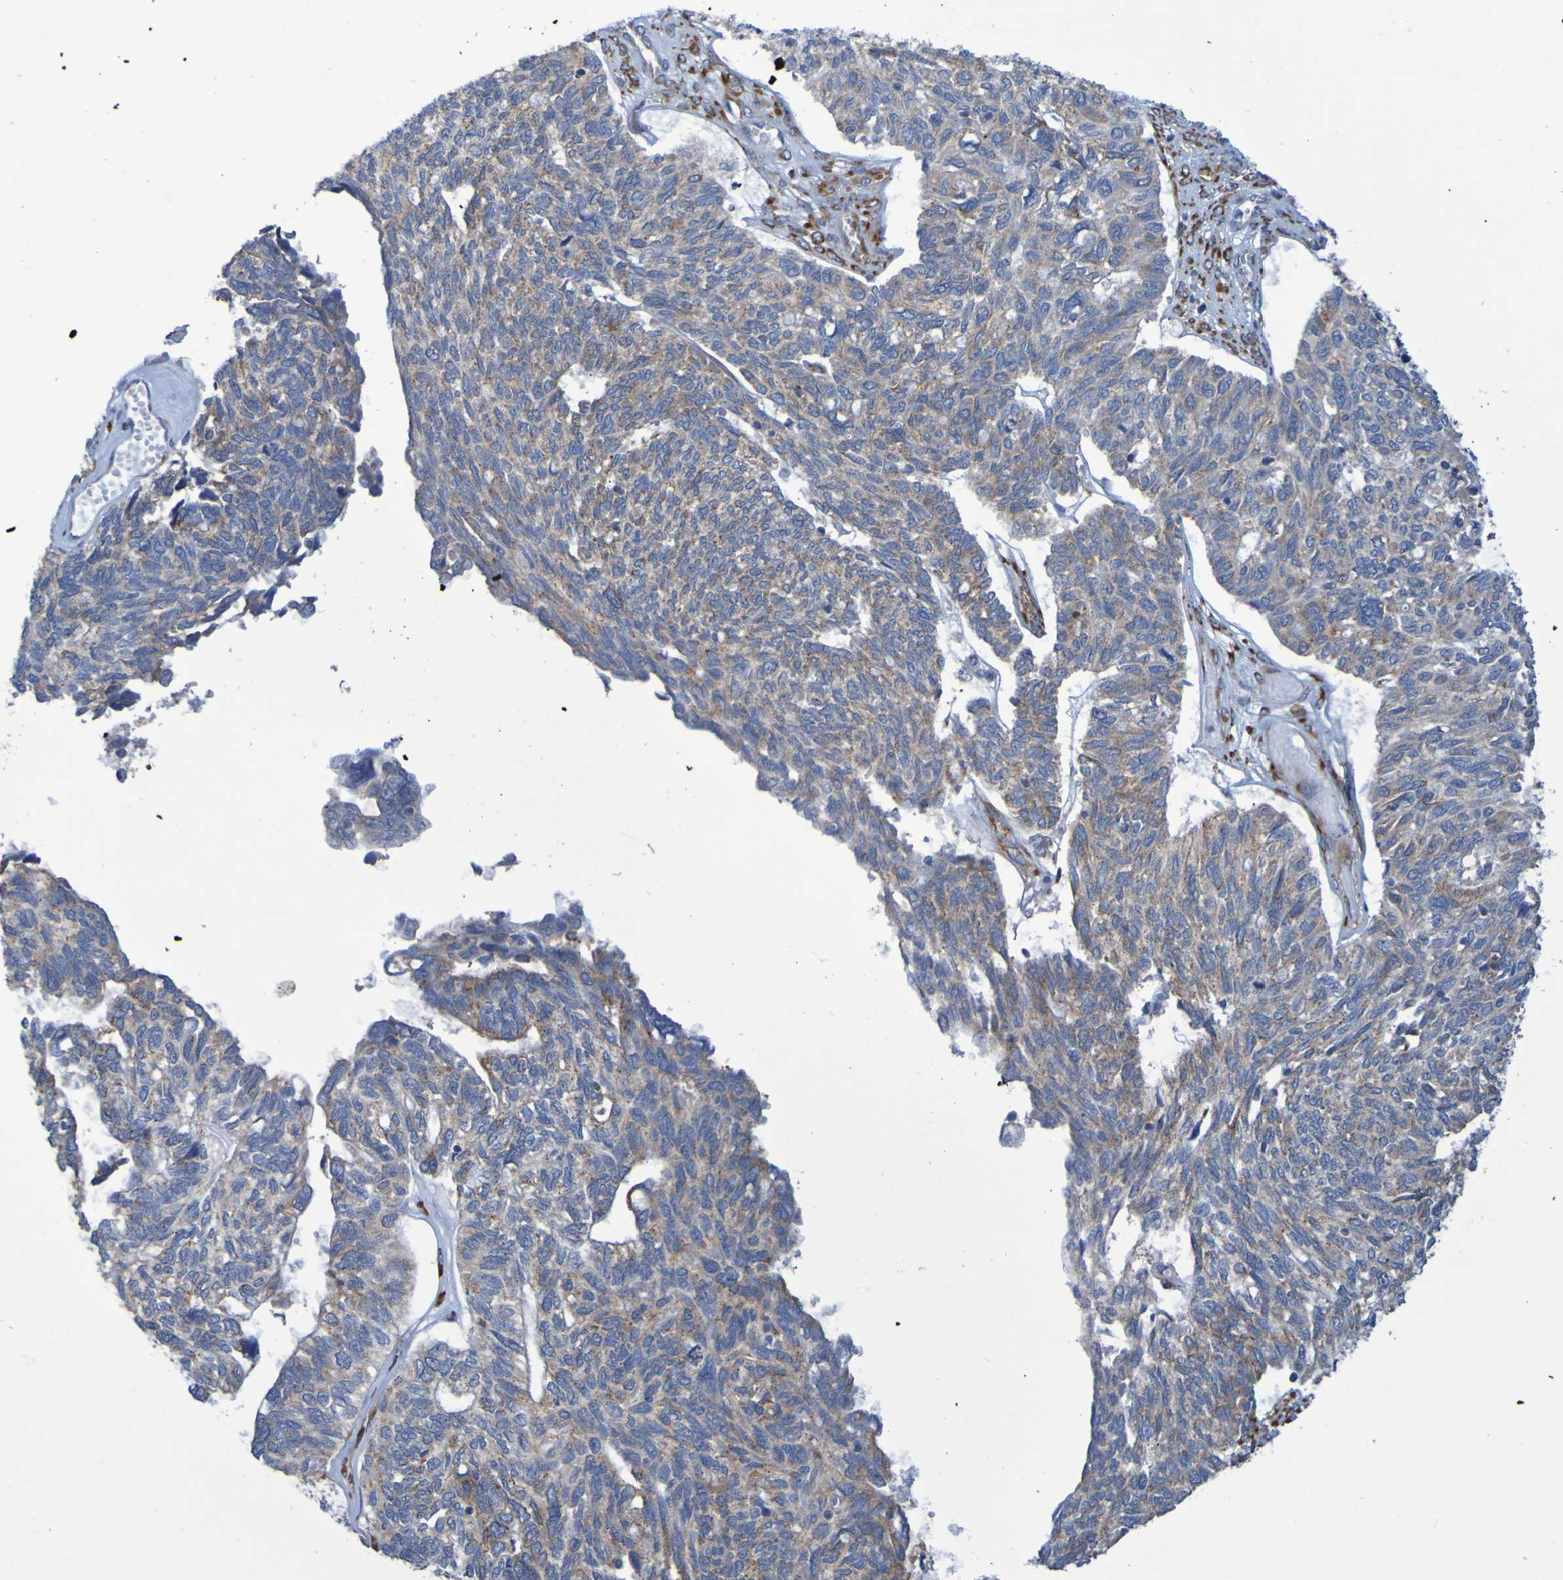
{"staining": {"intensity": "weak", "quantity": ">75%", "location": "cytoplasmic/membranous"}, "tissue": "ovarian cancer", "cell_type": "Tumor cells", "image_type": "cancer", "snomed": [{"axis": "morphology", "description": "Cystadenocarcinoma, serous, NOS"}, {"axis": "topography", "description": "Ovary"}], "caption": "Ovarian cancer (serous cystadenocarcinoma) stained with a protein marker displays weak staining in tumor cells.", "gene": "FKBP3", "patient": {"sex": "female", "age": 79}}